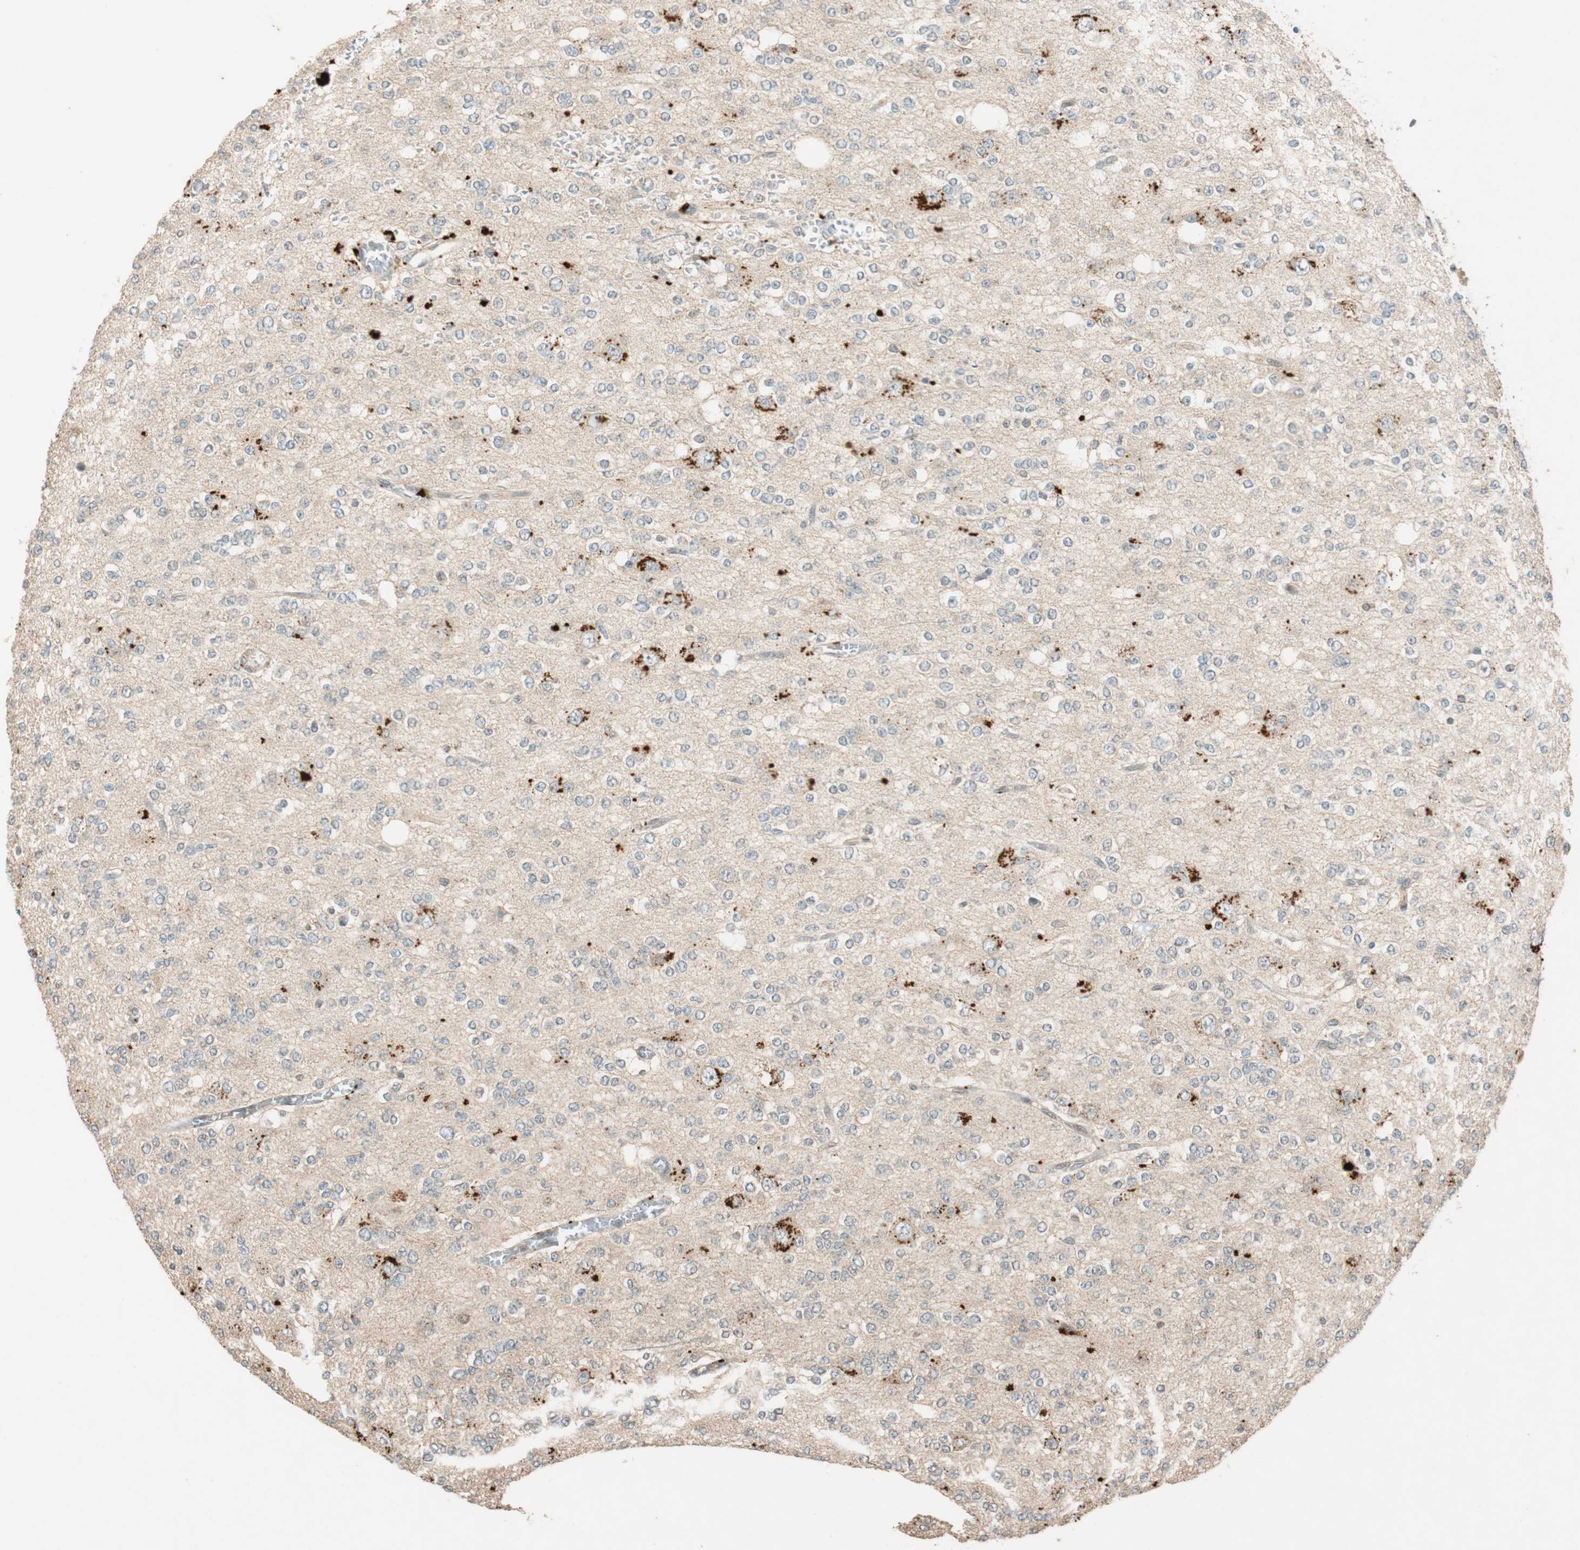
{"staining": {"intensity": "strong", "quantity": "<25%", "location": "cytoplasmic/membranous"}, "tissue": "glioma", "cell_type": "Tumor cells", "image_type": "cancer", "snomed": [{"axis": "morphology", "description": "Glioma, malignant, Low grade"}, {"axis": "topography", "description": "Brain"}], "caption": "Protein expression analysis of human malignant low-grade glioma reveals strong cytoplasmic/membranous positivity in approximately <25% of tumor cells.", "gene": "GLB1", "patient": {"sex": "male", "age": 38}}